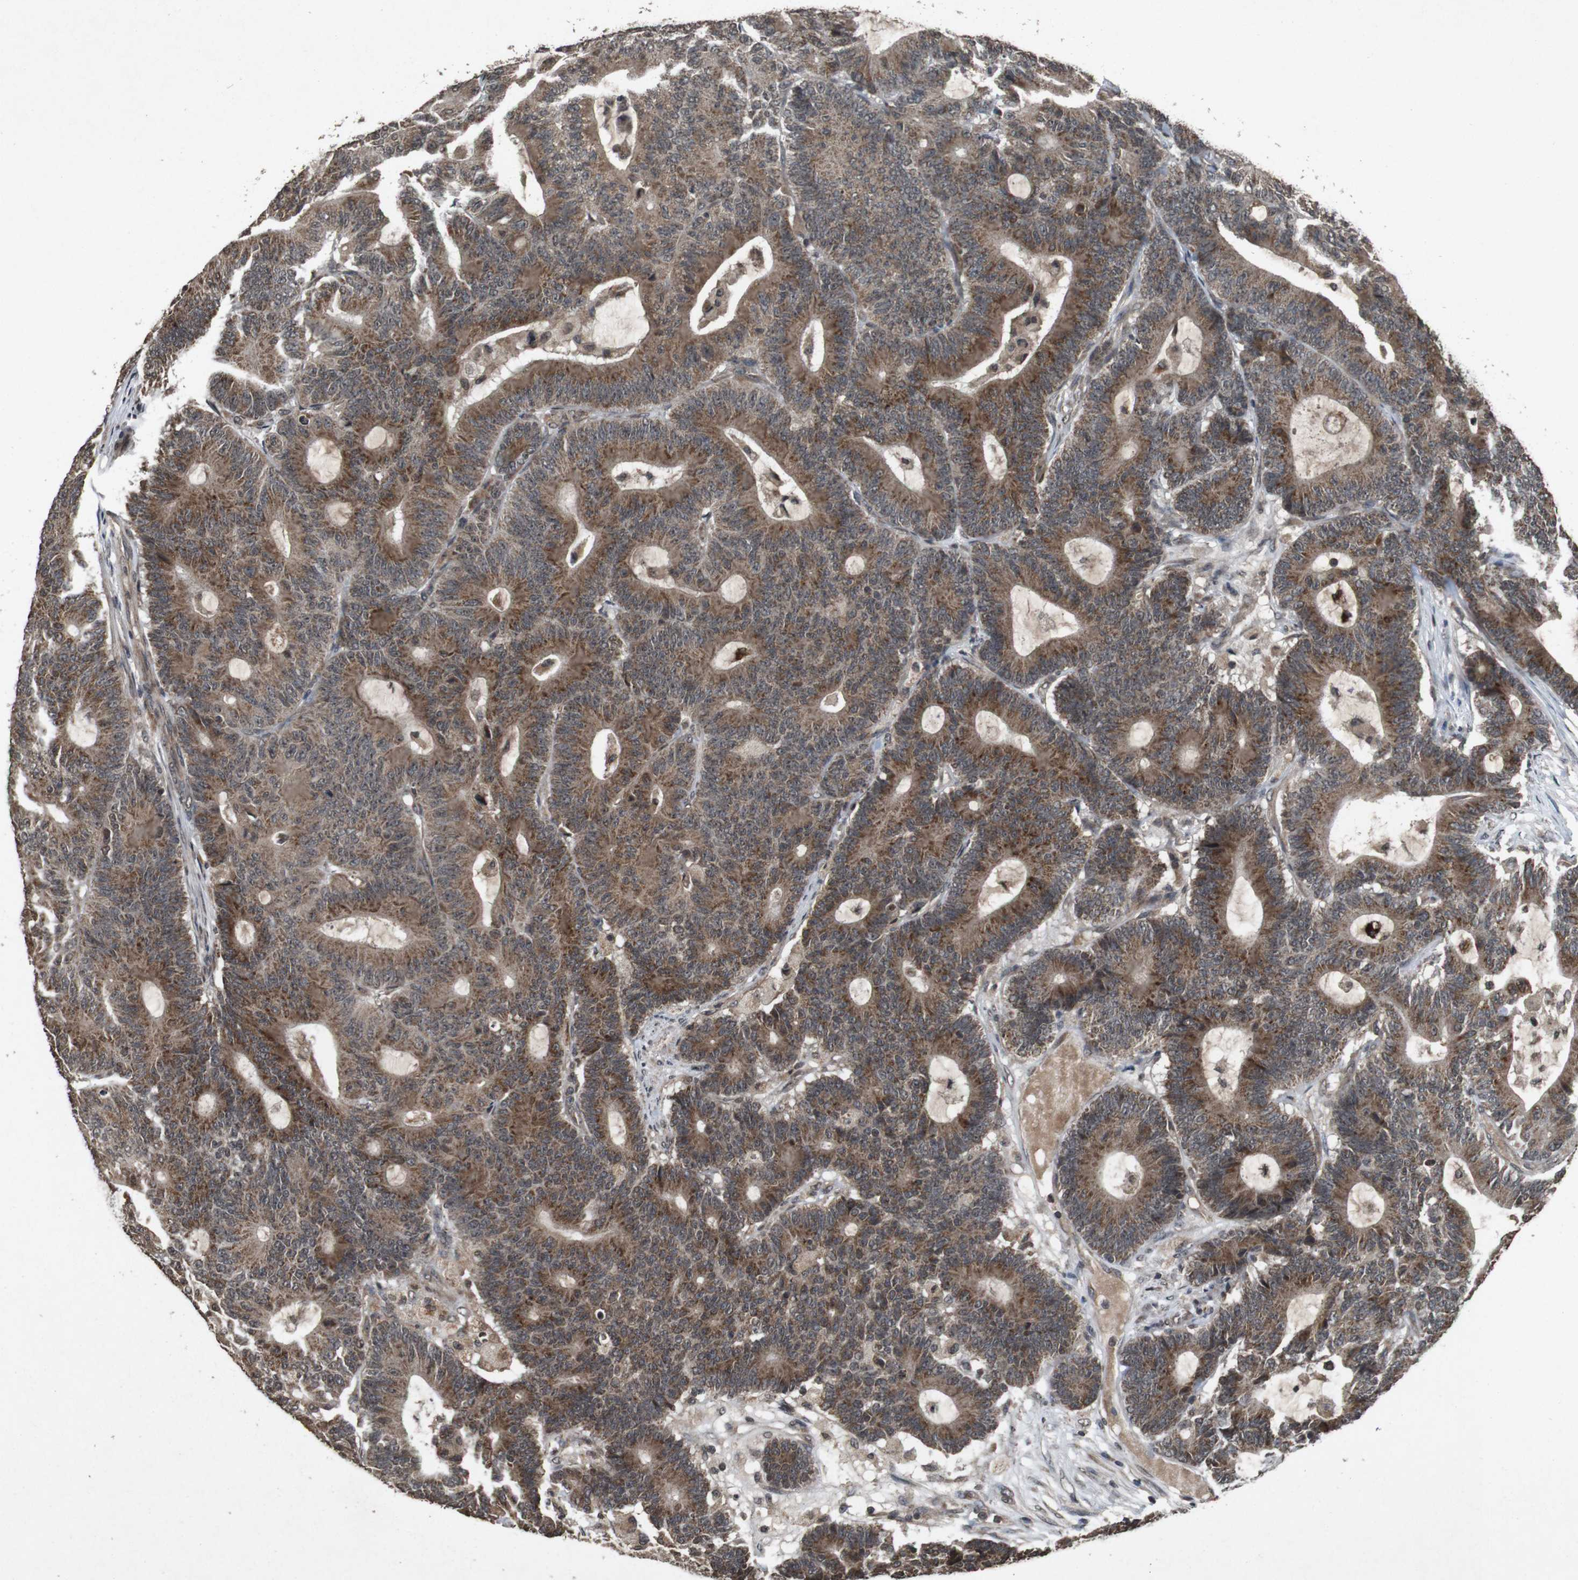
{"staining": {"intensity": "moderate", "quantity": ">75%", "location": "cytoplasmic/membranous"}, "tissue": "colorectal cancer", "cell_type": "Tumor cells", "image_type": "cancer", "snomed": [{"axis": "morphology", "description": "Adenocarcinoma, NOS"}, {"axis": "topography", "description": "Colon"}], "caption": "Immunohistochemical staining of human colorectal cancer exhibits medium levels of moderate cytoplasmic/membranous expression in approximately >75% of tumor cells. Ihc stains the protein of interest in brown and the nuclei are stained blue.", "gene": "SORL1", "patient": {"sex": "female", "age": 84}}